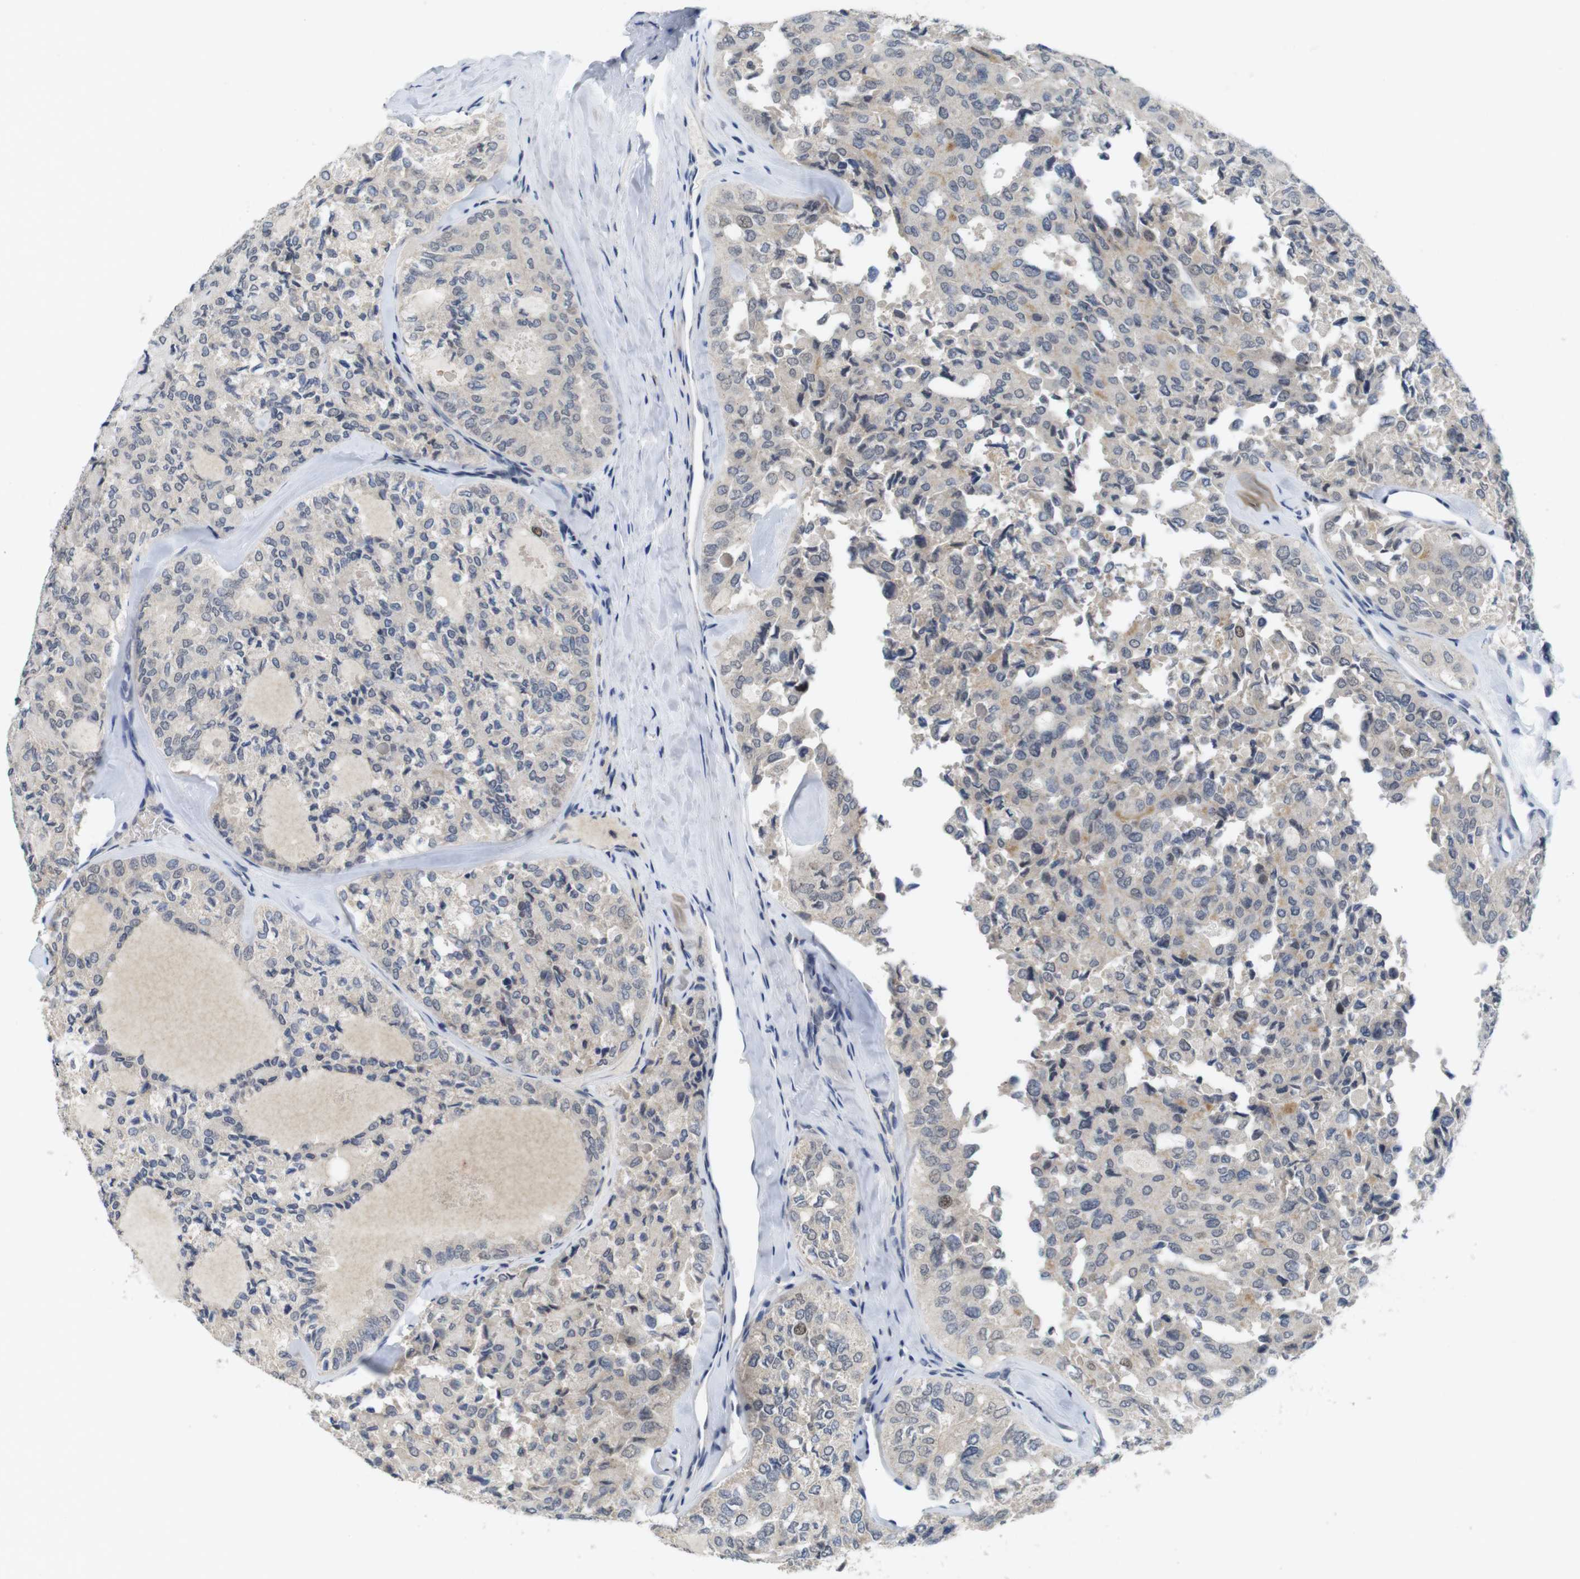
{"staining": {"intensity": "weak", "quantity": "<25%", "location": "nuclear"}, "tissue": "thyroid cancer", "cell_type": "Tumor cells", "image_type": "cancer", "snomed": [{"axis": "morphology", "description": "Follicular adenoma carcinoma, NOS"}, {"axis": "topography", "description": "Thyroid gland"}], "caption": "Immunohistochemical staining of thyroid follicular adenoma carcinoma reveals no significant staining in tumor cells.", "gene": "SKP2", "patient": {"sex": "male", "age": 75}}